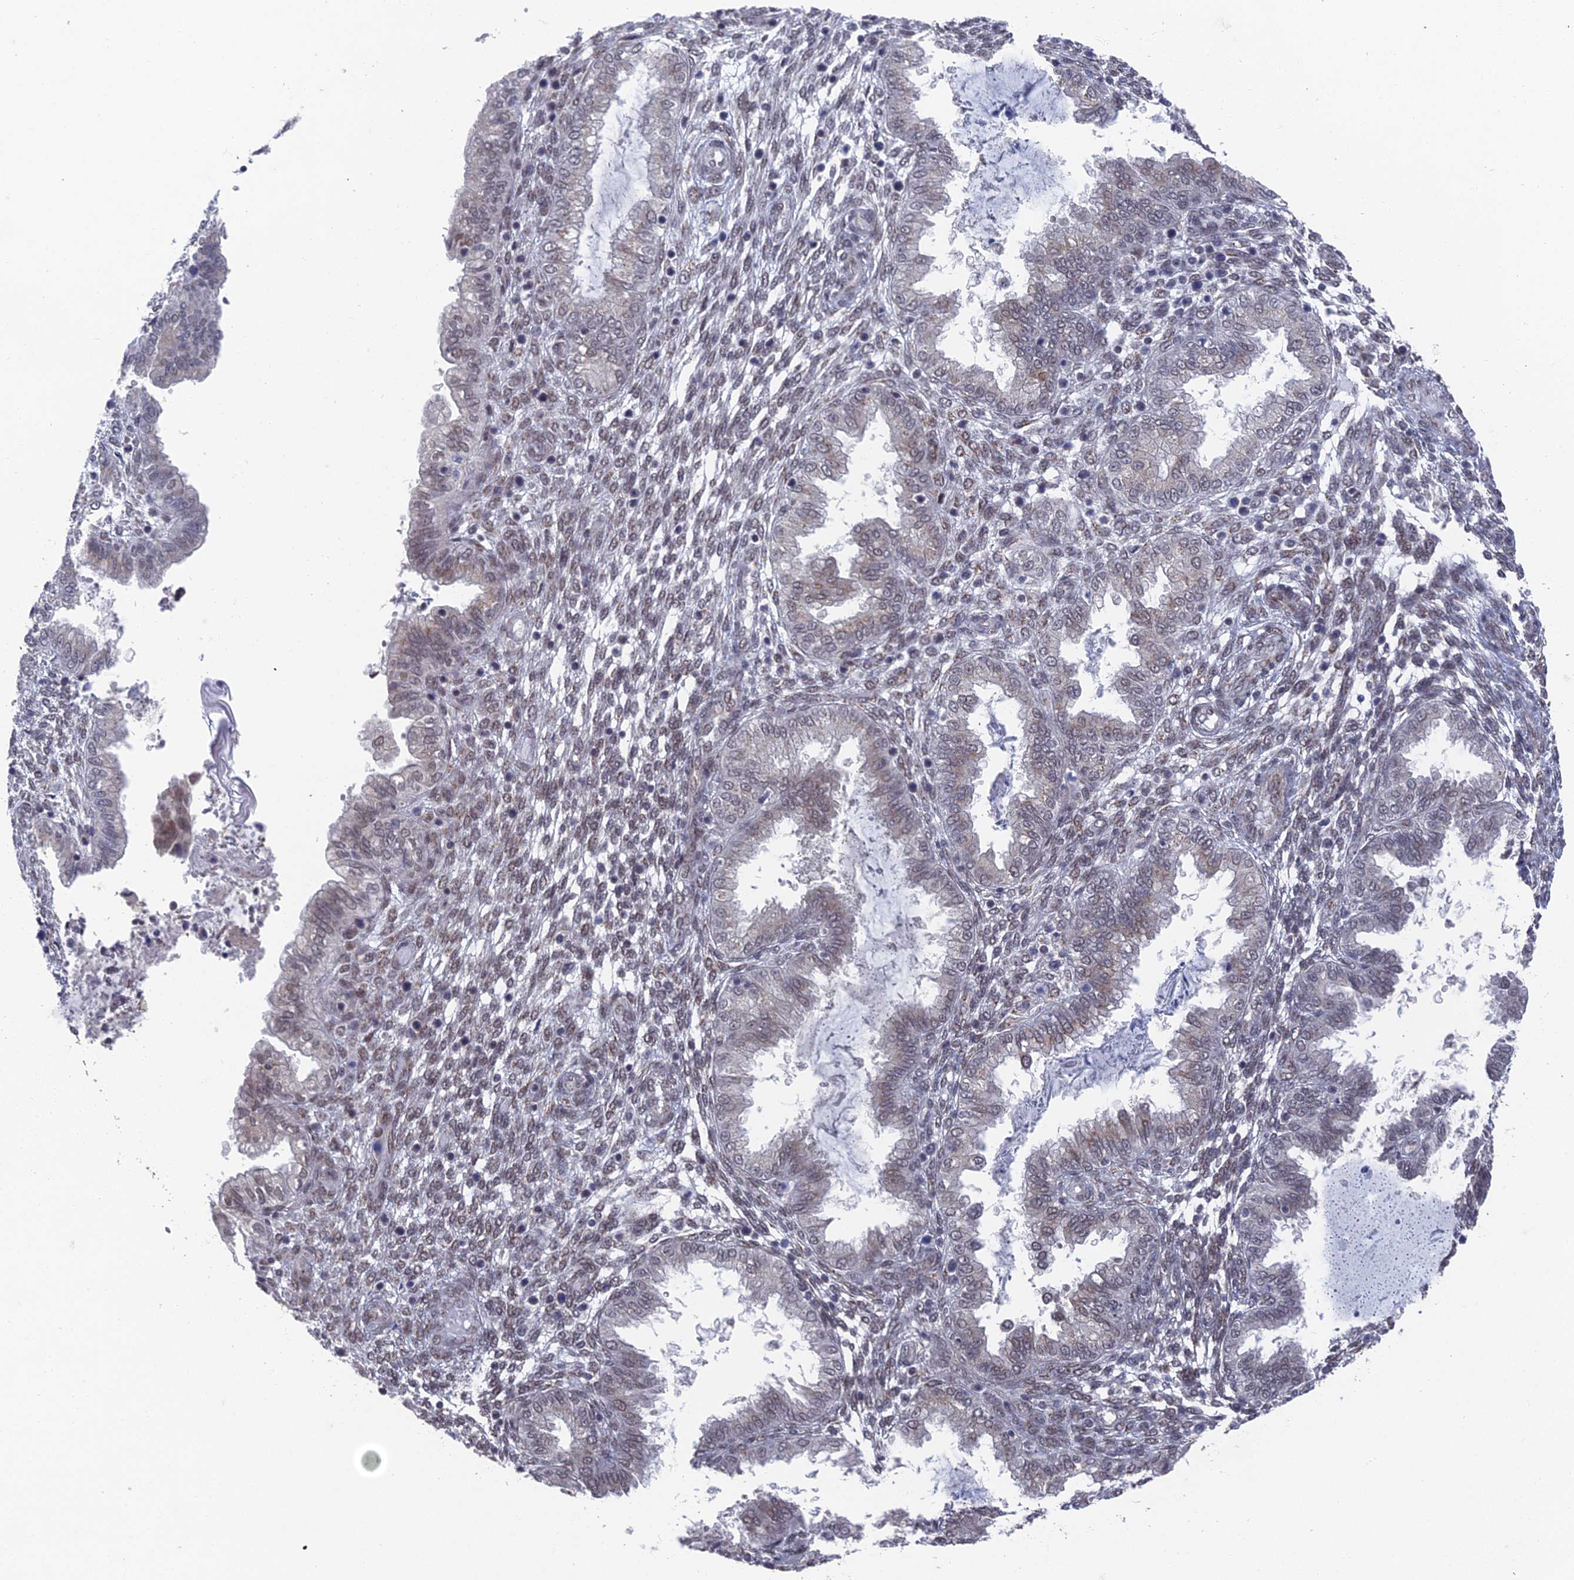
{"staining": {"intensity": "weak", "quantity": "25%-75%", "location": "nuclear"}, "tissue": "endometrium", "cell_type": "Cells in endometrial stroma", "image_type": "normal", "snomed": [{"axis": "morphology", "description": "Normal tissue, NOS"}, {"axis": "topography", "description": "Endometrium"}], "caption": "Immunohistochemical staining of unremarkable endometrium demonstrates weak nuclear protein positivity in approximately 25%-75% of cells in endometrial stroma. (DAB (3,3'-diaminobenzidine) IHC, brown staining for protein, blue staining for nuclei).", "gene": "FHIP2A", "patient": {"sex": "female", "age": 33}}